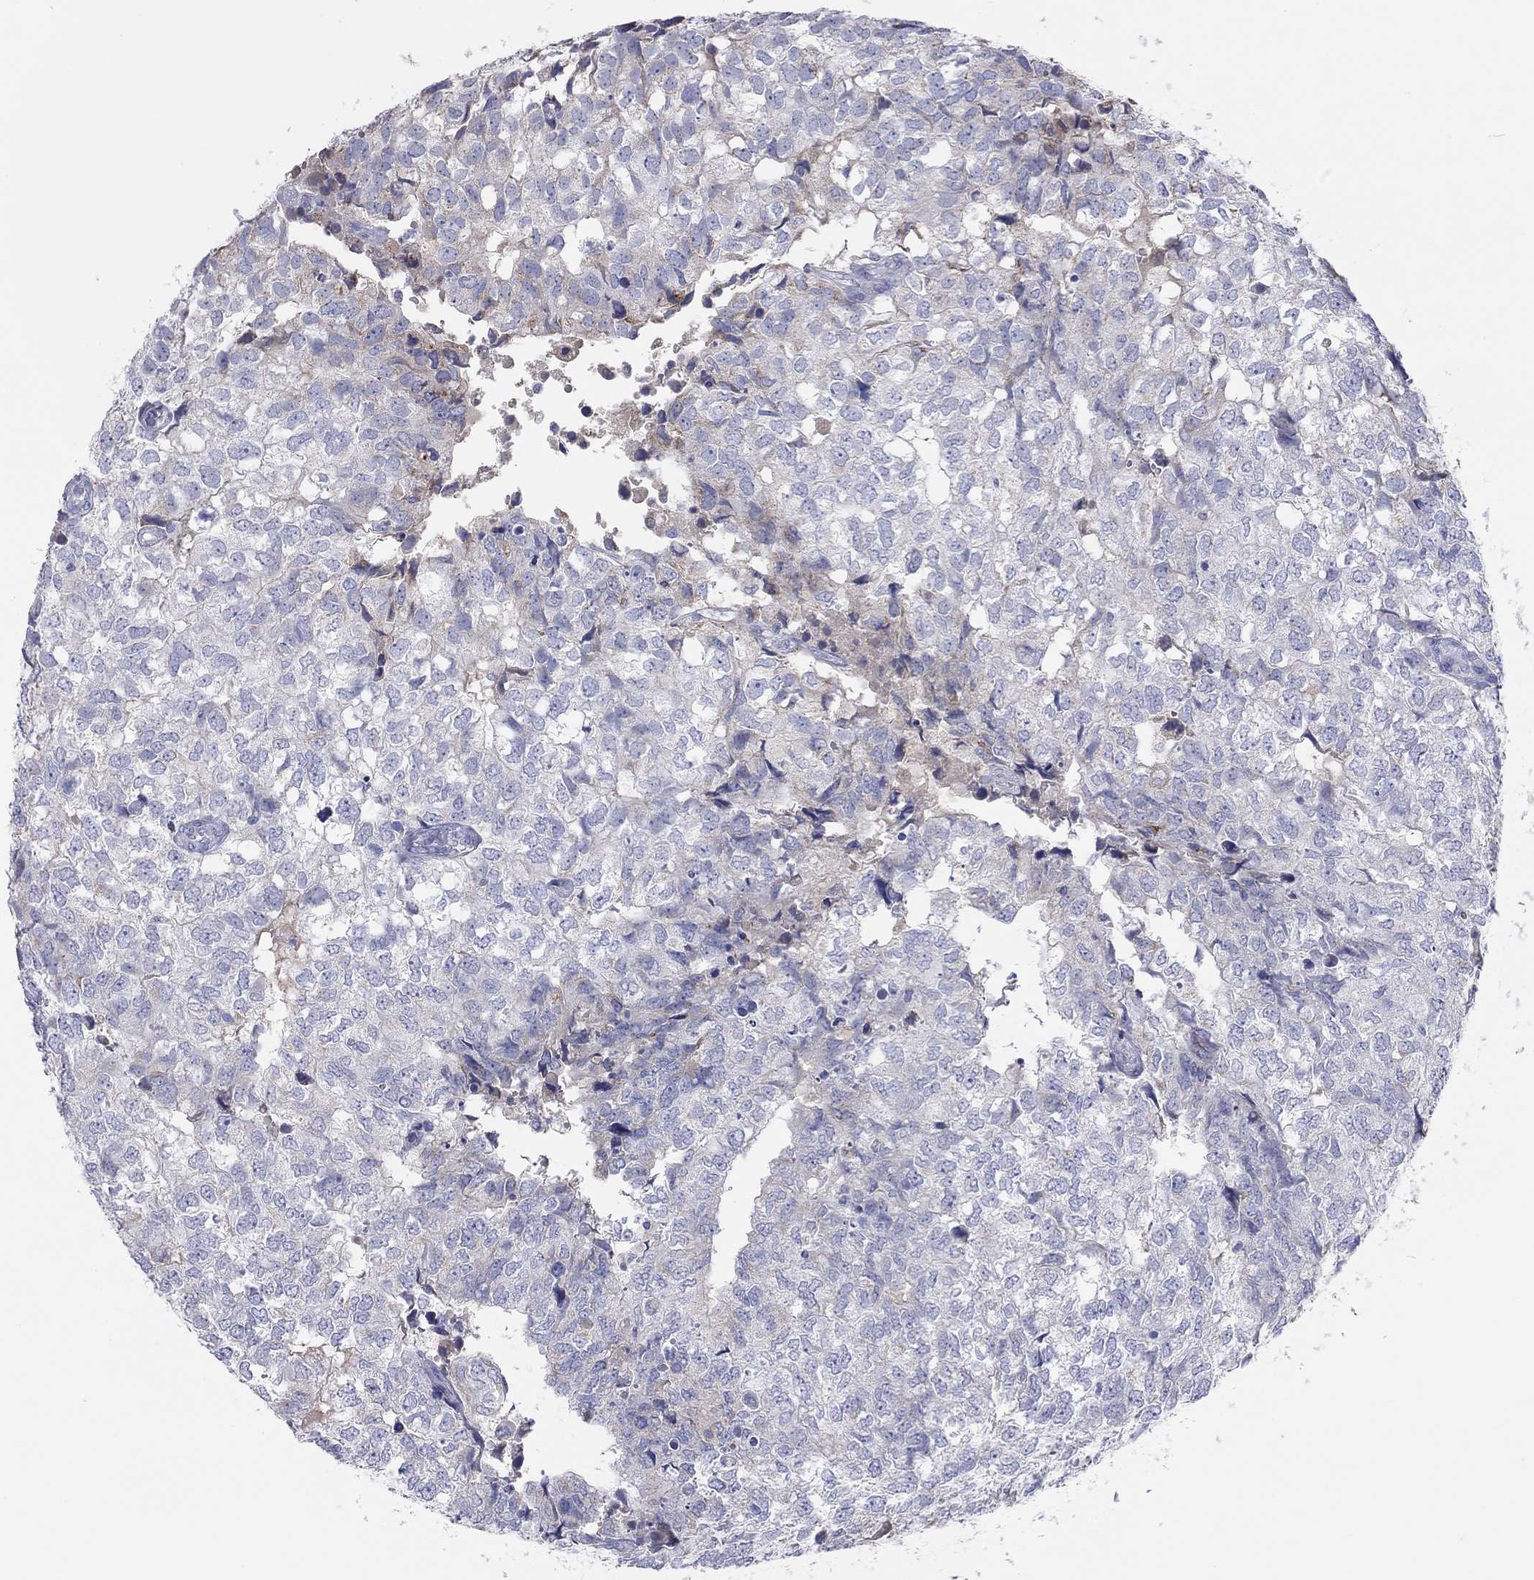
{"staining": {"intensity": "negative", "quantity": "none", "location": "none"}, "tissue": "breast cancer", "cell_type": "Tumor cells", "image_type": "cancer", "snomed": [{"axis": "morphology", "description": "Duct carcinoma"}, {"axis": "topography", "description": "Breast"}], "caption": "Immunohistochemistry (IHC) photomicrograph of neoplastic tissue: breast cancer stained with DAB (3,3'-diaminobenzidine) shows no significant protein positivity in tumor cells. The staining is performed using DAB (3,3'-diaminobenzidine) brown chromogen with nuclei counter-stained in using hematoxylin.", "gene": "ST7L", "patient": {"sex": "female", "age": 30}}